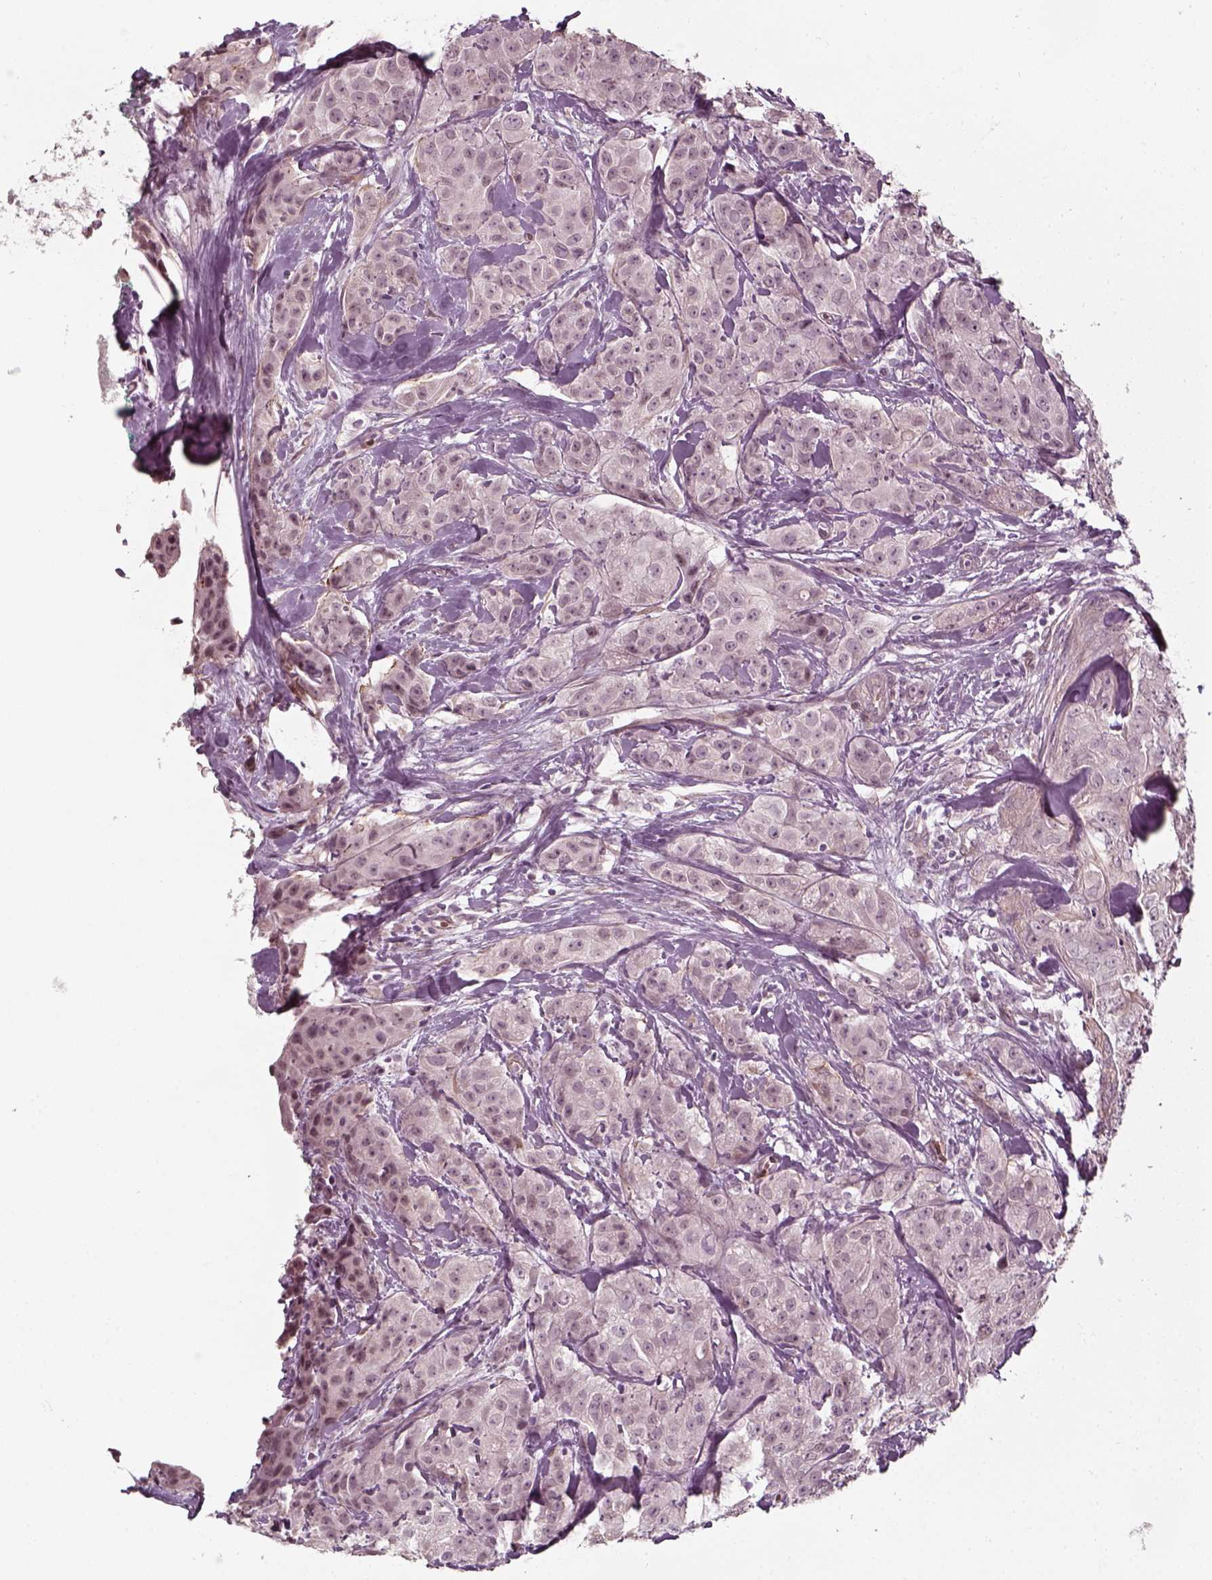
{"staining": {"intensity": "negative", "quantity": "none", "location": "none"}, "tissue": "breast cancer", "cell_type": "Tumor cells", "image_type": "cancer", "snomed": [{"axis": "morphology", "description": "Duct carcinoma"}, {"axis": "topography", "description": "Breast"}], "caption": "This image is of breast cancer (invasive ductal carcinoma) stained with IHC to label a protein in brown with the nuclei are counter-stained blue. There is no staining in tumor cells.", "gene": "LAMB2", "patient": {"sex": "female", "age": 43}}